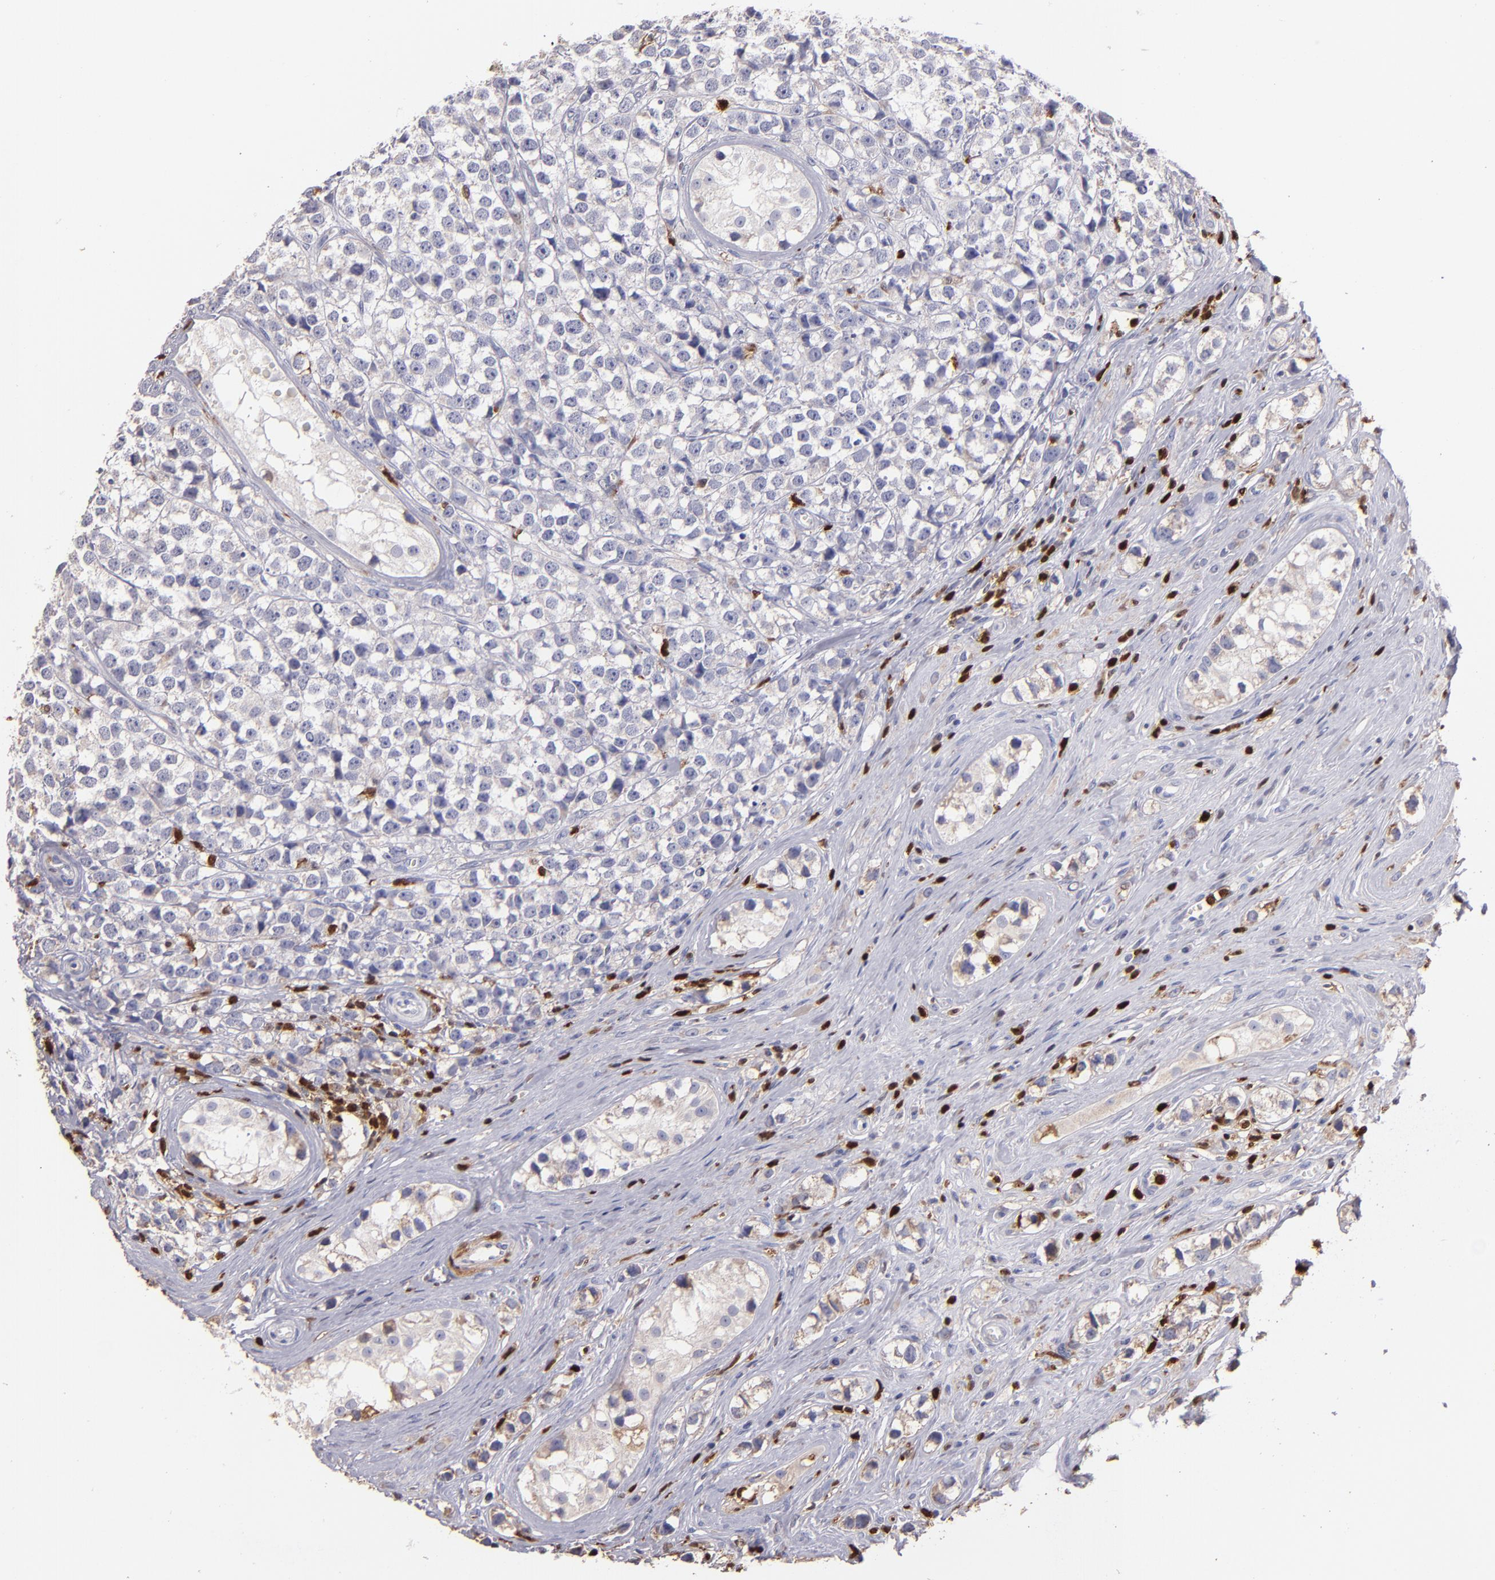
{"staining": {"intensity": "negative", "quantity": "none", "location": "none"}, "tissue": "testis cancer", "cell_type": "Tumor cells", "image_type": "cancer", "snomed": [{"axis": "morphology", "description": "Seminoma, NOS"}, {"axis": "topography", "description": "Testis"}], "caption": "Immunohistochemistry (IHC) of human testis seminoma exhibits no positivity in tumor cells.", "gene": "S100A4", "patient": {"sex": "male", "age": 25}}